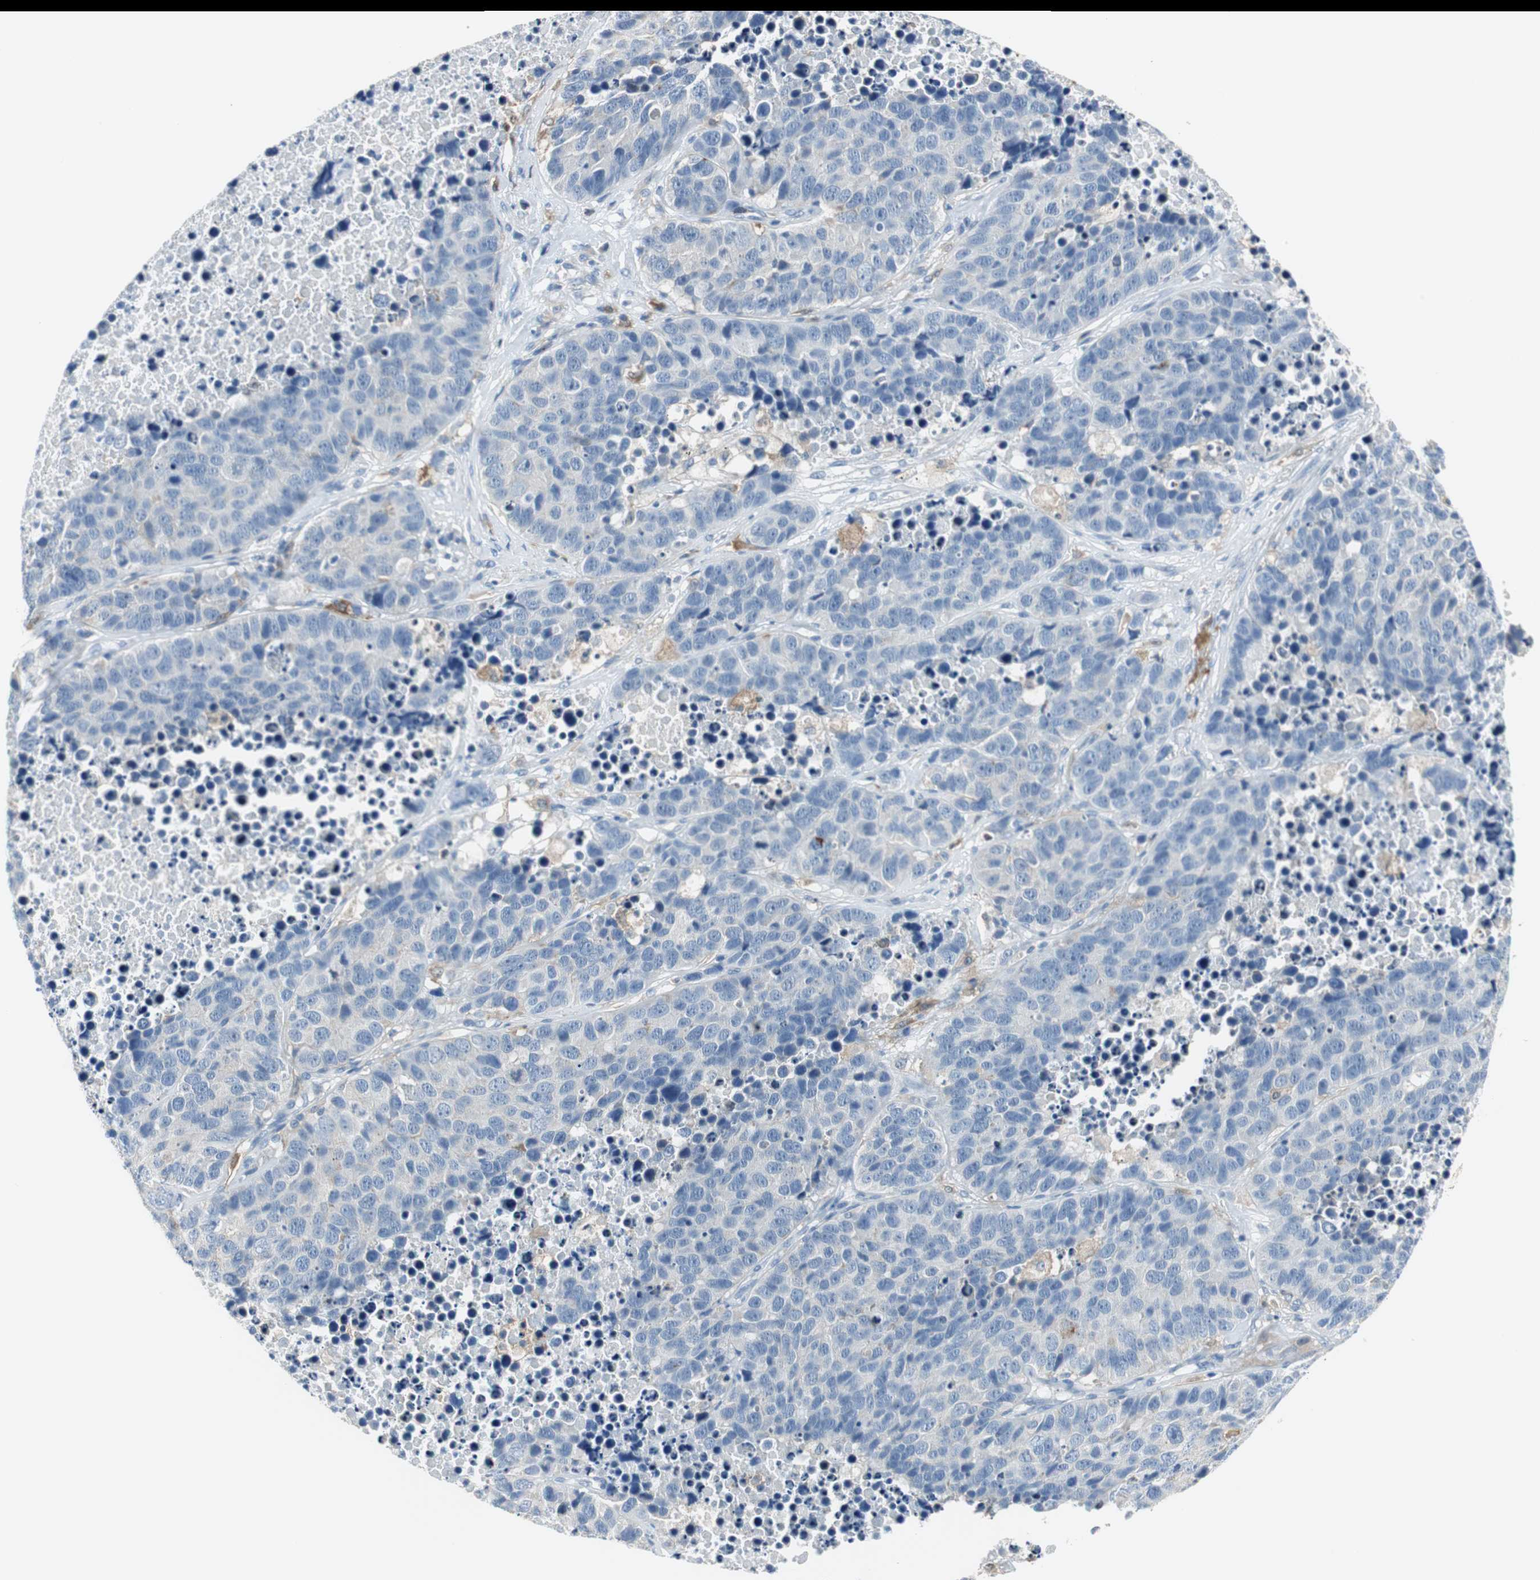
{"staining": {"intensity": "negative", "quantity": "none", "location": "none"}, "tissue": "carcinoid", "cell_type": "Tumor cells", "image_type": "cancer", "snomed": [{"axis": "morphology", "description": "Carcinoid, malignant, NOS"}, {"axis": "topography", "description": "Lung"}], "caption": "Protein analysis of malignant carcinoid shows no significant positivity in tumor cells. (Stains: DAB immunohistochemistry with hematoxylin counter stain, Microscopy: brightfield microscopy at high magnification).", "gene": "MSTO1", "patient": {"sex": "male", "age": 60}}